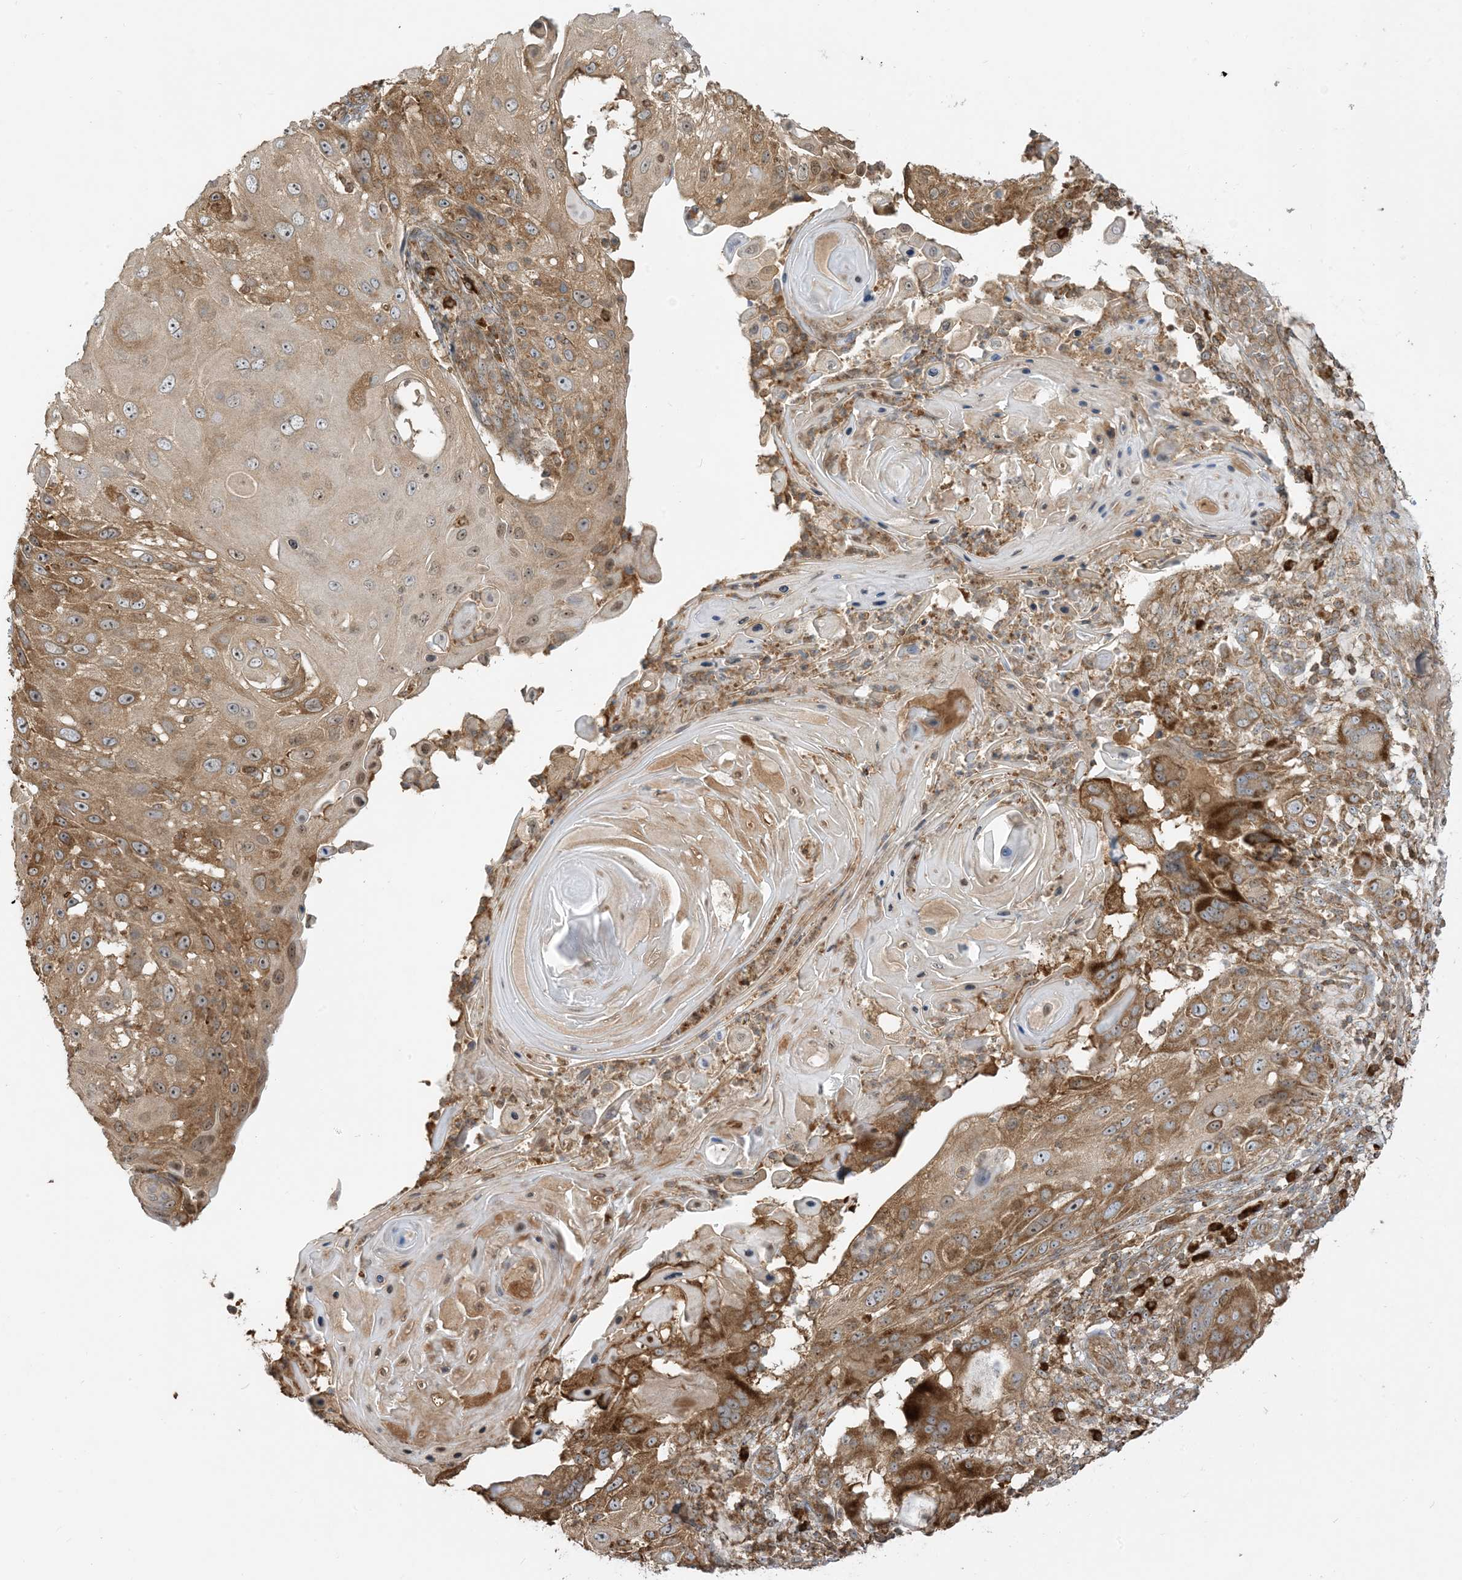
{"staining": {"intensity": "moderate", "quantity": ">75%", "location": "cytoplasmic/membranous,nuclear"}, "tissue": "skin cancer", "cell_type": "Tumor cells", "image_type": "cancer", "snomed": [{"axis": "morphology", "description": "Squamous cell carcinoma, NOS"}, {"axis": "topography", "description": "Skin"}], "caption": "Immunohistochemical staining of human skin cancer demonstrates medium levels of moderate cytoplasmic/membranous and nuclear protein staining in about >75% of tumor cells.", "gene": "SRP72", "patient": {"sex": "female", "age": 44}}